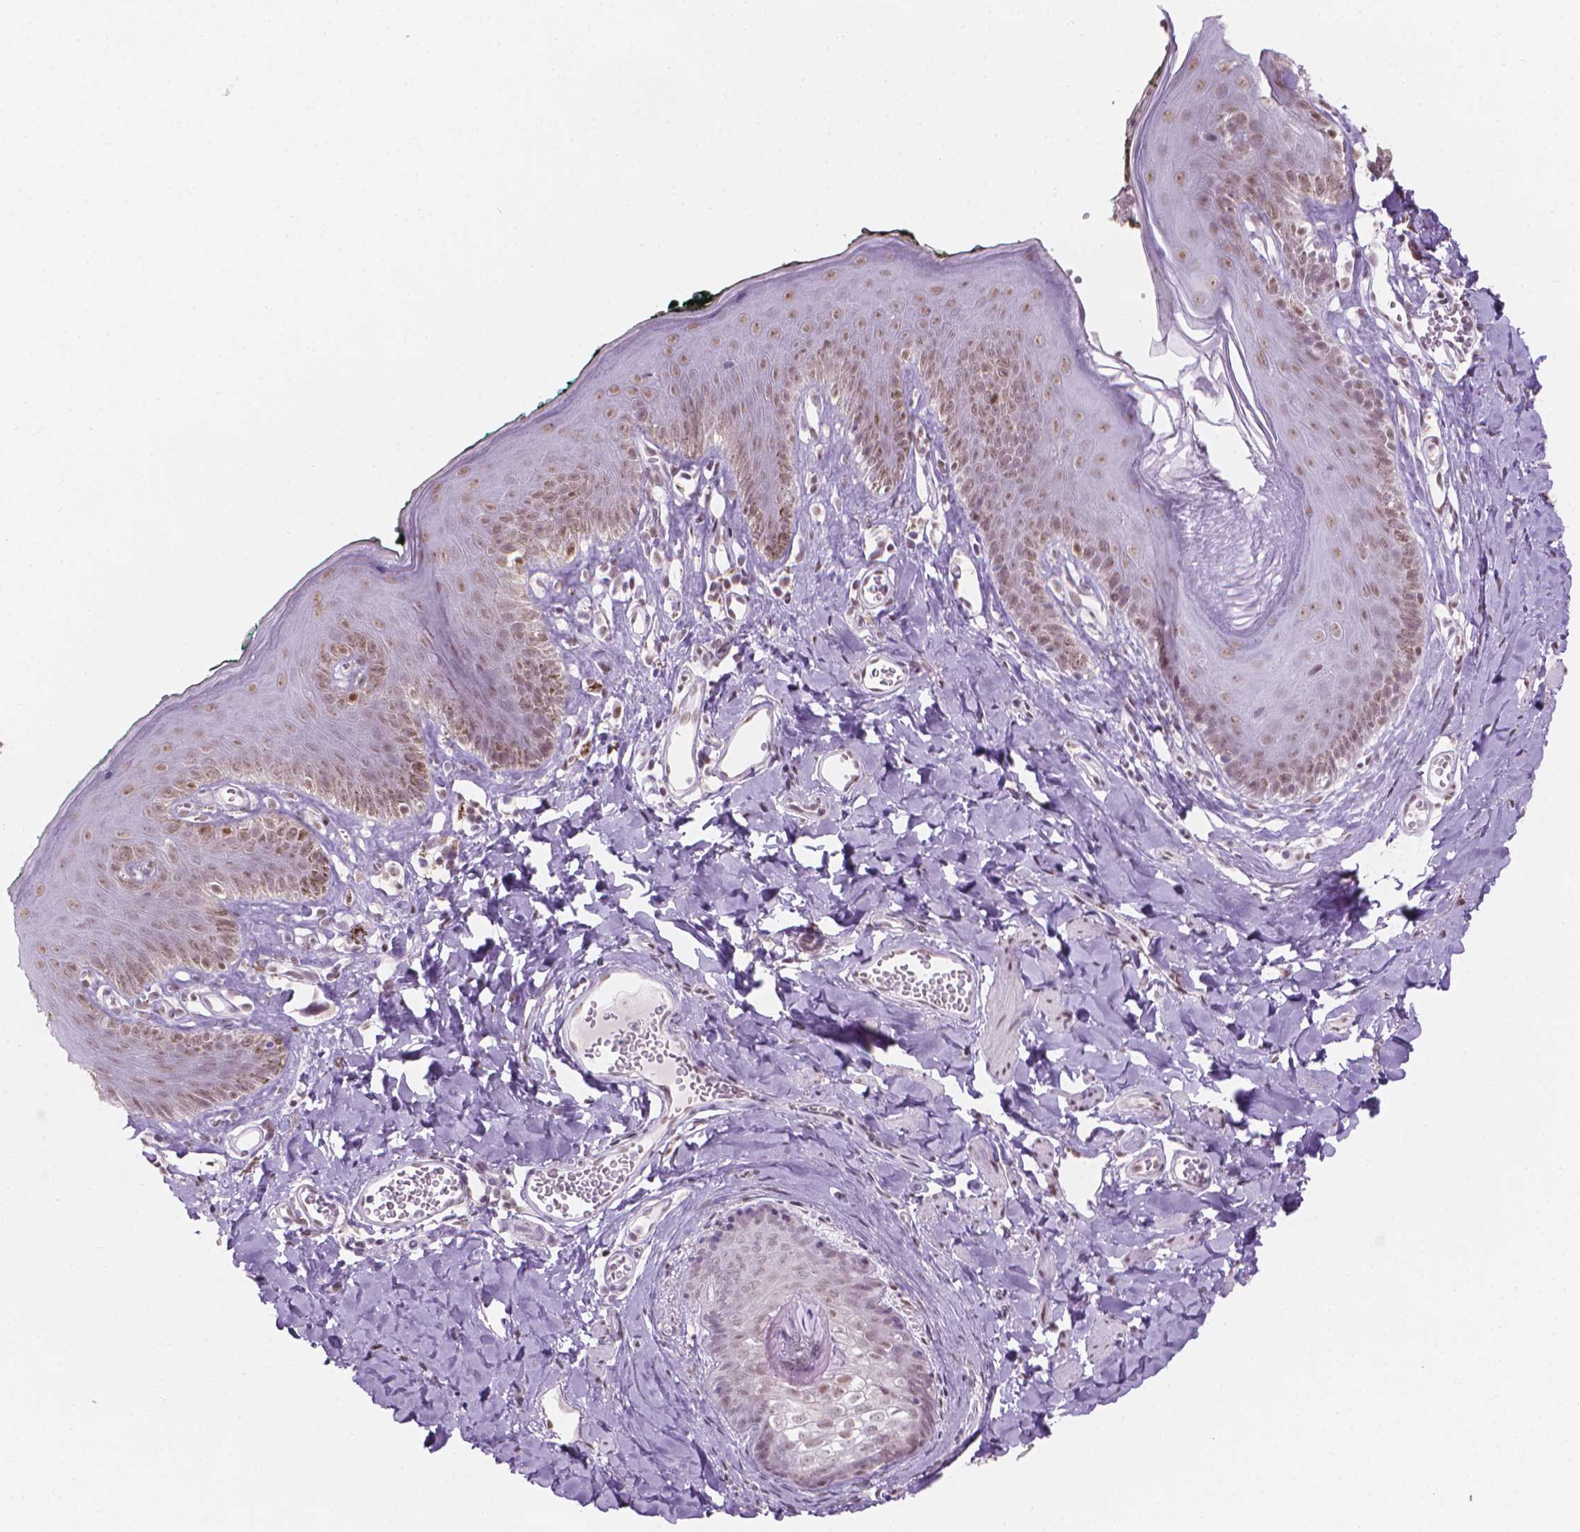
{"staining": {"intensity": "moderate", "quantity": "25%-75%", "location": "nuclear"}, "tissue": "skin", "cell_type": "Epidermal cells", "image_type": "normal", "snomed": [{"axis": "morphology", "description": "Normal tissue, NOS"}, {"axis": "topography", "description": "Vulva"}, {"axis": "topography", "description": "Peripheral nerve tissue"}], "caption": "IHC staining of benign skin, which exhibits medium levels of moderate nuclear expression in about 25%-75% of epidermal cells indicating moderate nuclear protein staining. The staining was performed using DAB (3,3'-diaminobenzidine) (brown) for protein detection and nuclei were counterstained in hematoxylin (blue).", "gene": "PIAS2", "patient": {"sex": "female", "age": 66}}